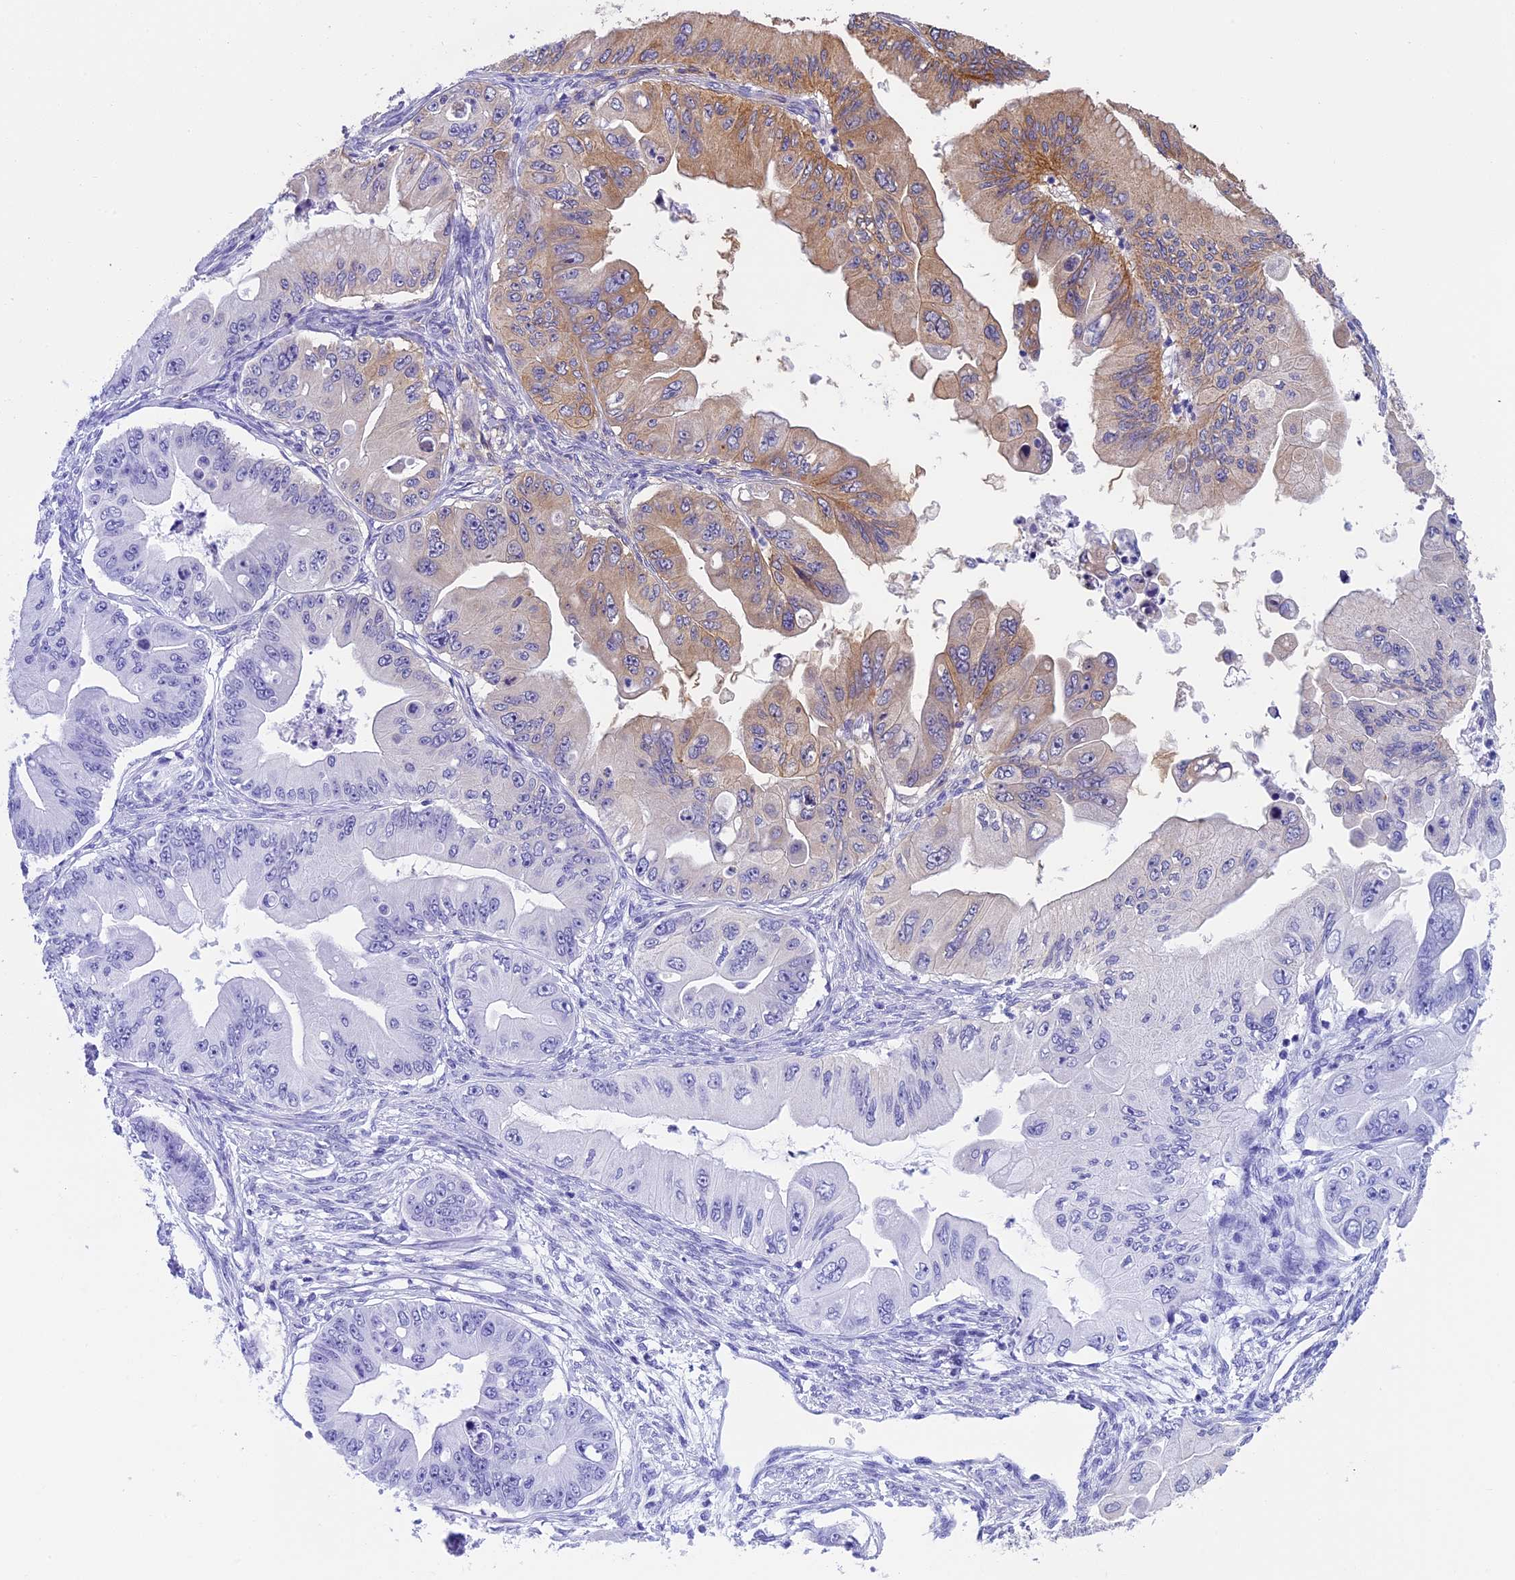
{"staining": {"intensity": "moderate", "quantity": "<25%", "location": "cytoplasmic/membranous"}, "tissue": "ovarian cancer", "cell_type": "Tumor cells", "image_type": "cancer", "snomed": [{"axis": "morphology", "description": "Cystadenocarcinoma, mucinous, NOS"}, {"axis": "topography", "description": "Ovary"}], "caption": "High-power microscopy captured an IHC photomicrograph of ovarian cancer, revealing moderate cytoplasmic/membranous expression in approximately <25% of tumor cells.", "gene": "EHBP1L1", "patient": {"sex": "female", "age": 71}}